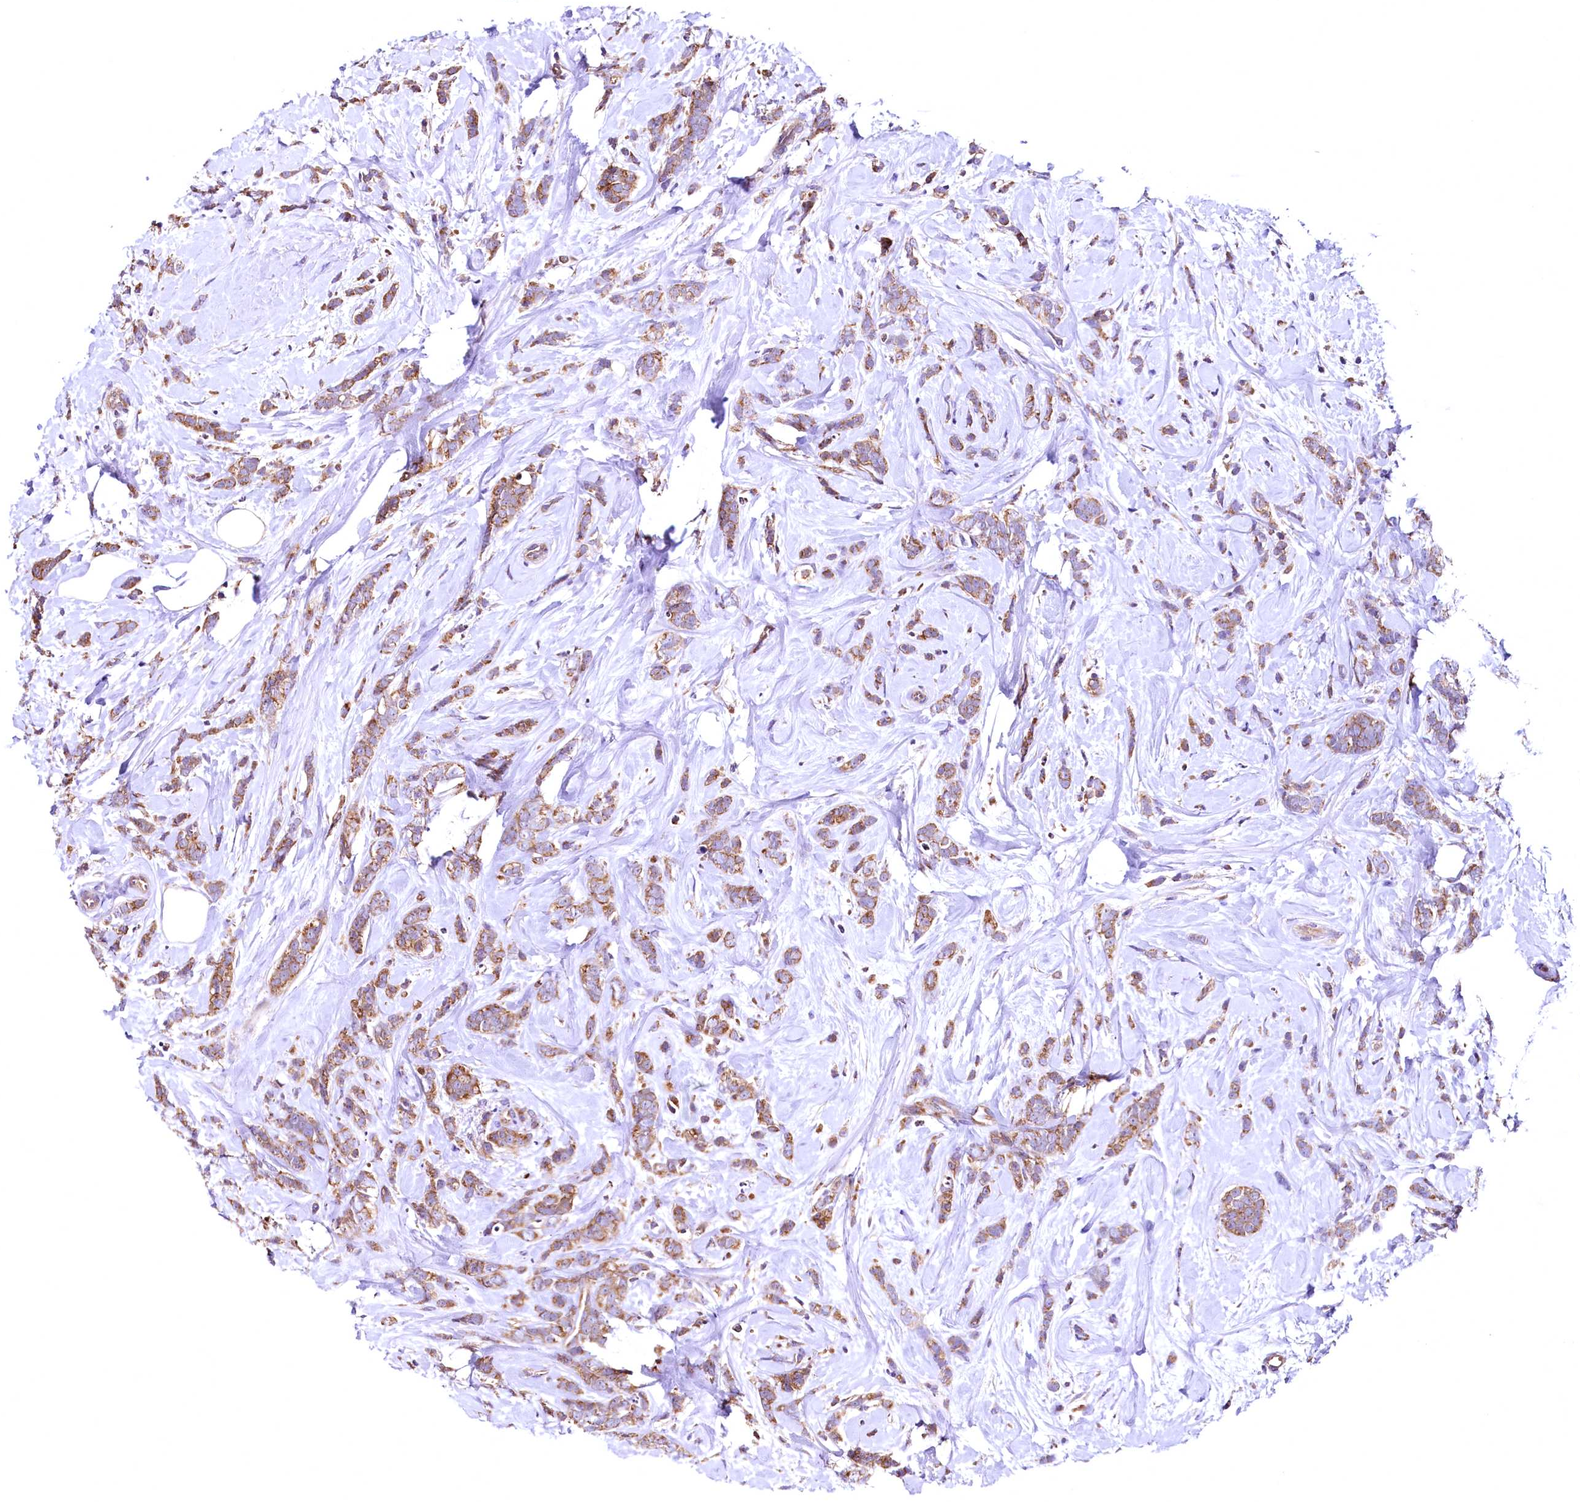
{"staining": {"intensity": "moderate", "quantity": ">75%", "location": "cytoplasmic/membranous"}, "tissue": "breast cancer", "cell_type": "Tumor cells", "image_type": "cancer", "snomed": [{"axis": "morphology", "description": "Lobular carcinoma"}, {"axis": "topography", "description": "Breast"}], "caption": "A brown stain highlights moderate cytoplasmic/membranous staining of a protein in human lobular carcinoma (breast) tumor cells.", "gene": "MRPL57", "patient": {"sex": "female", "age": 58}}